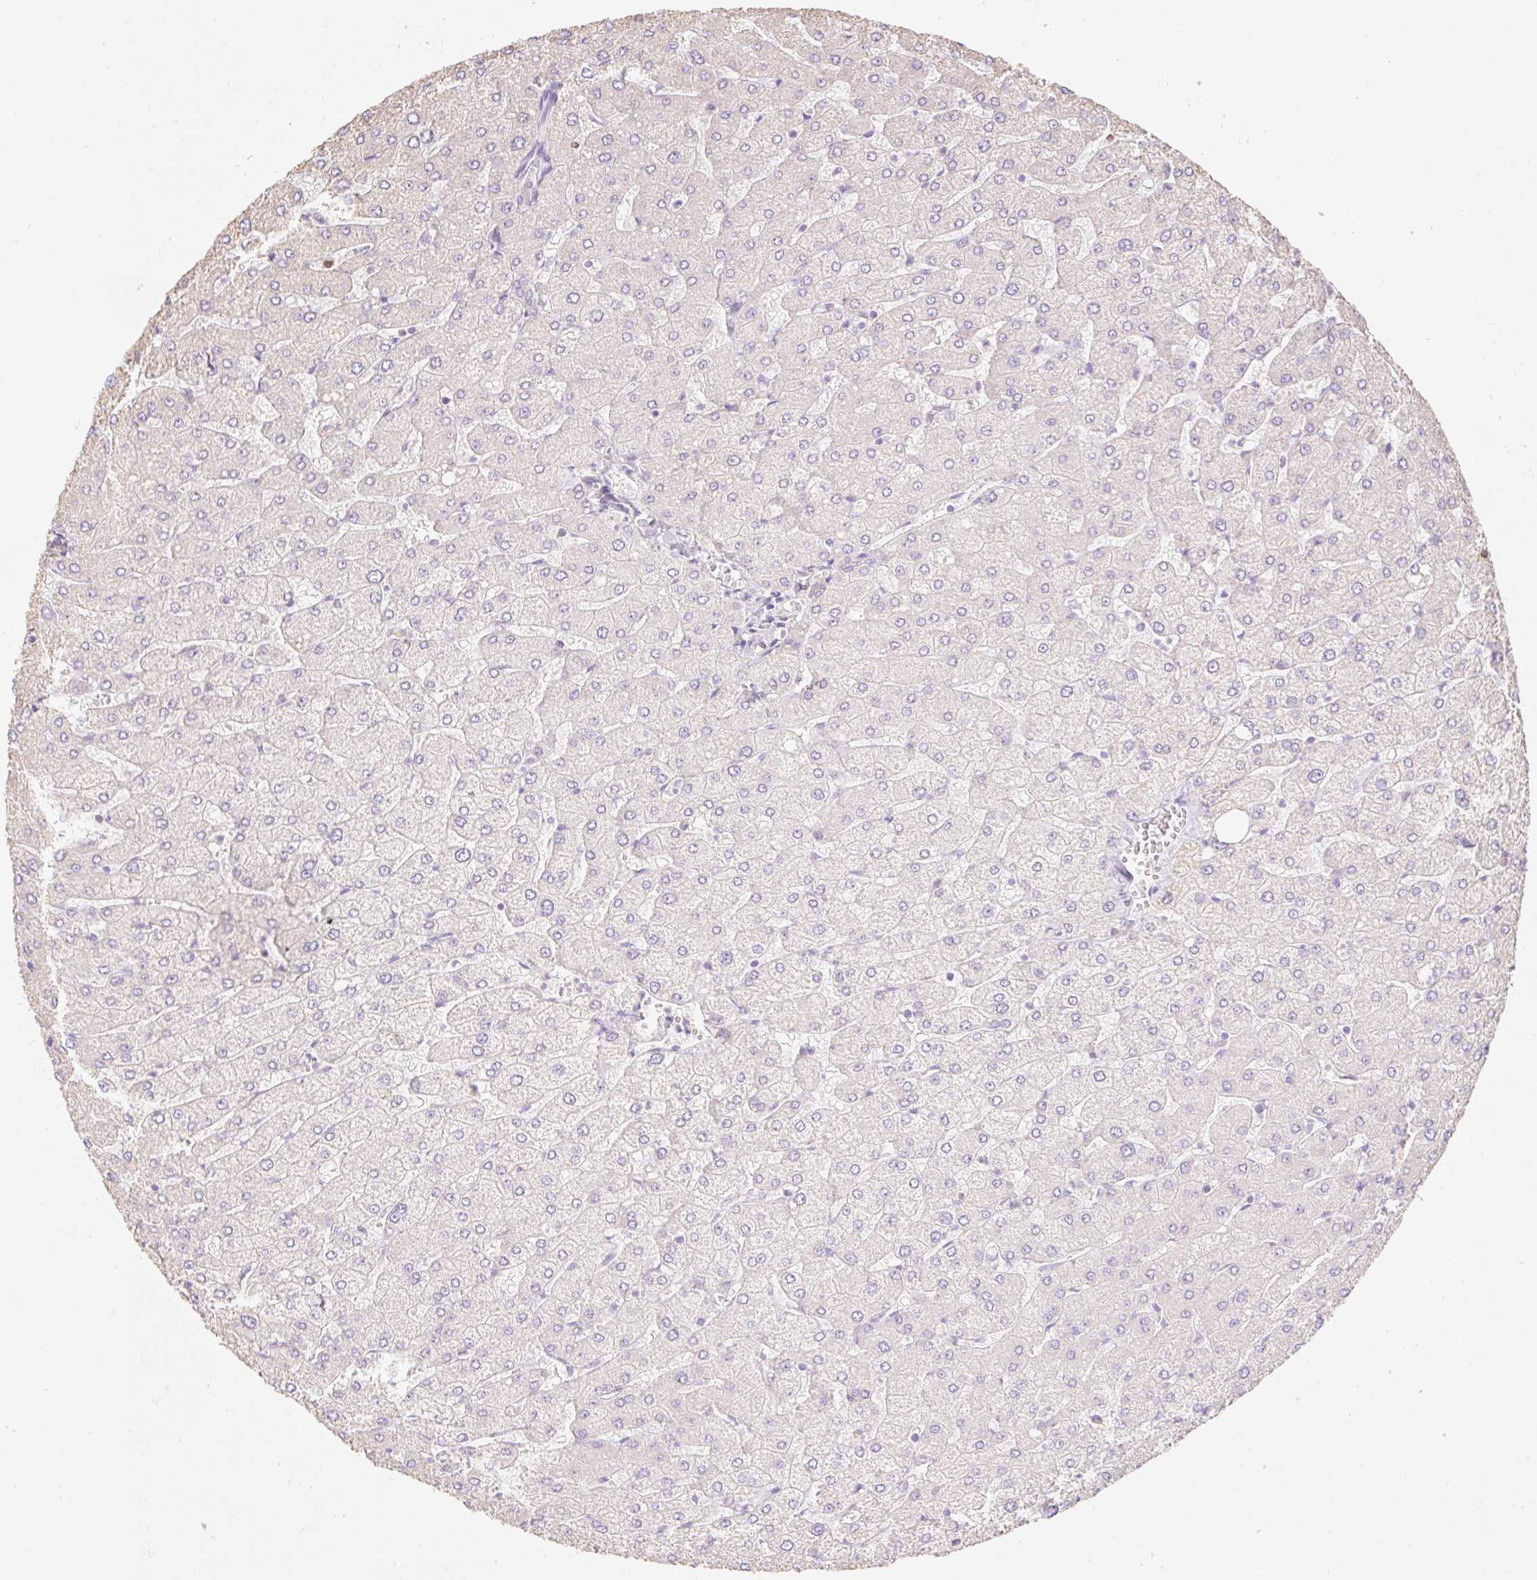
{"staining": {"intensity": "negative", "quantity": "none", "location": "none"}, "tissue": "liver", "cell_type": "Cholangiocytes", "image_type": "normal", "snomed": [{"axis": "morphology", "description": "Normal tissue, NOS"}, {"axis": "topography", "description": "Liver"}], "caption": "The image reveals no significant staining in cholangiocytes of liver. (Immunohistochemistry, brightfield microscopy, high magnification).", "gene": "DHX35", "patient": {"sex": "male", "age": 55}}